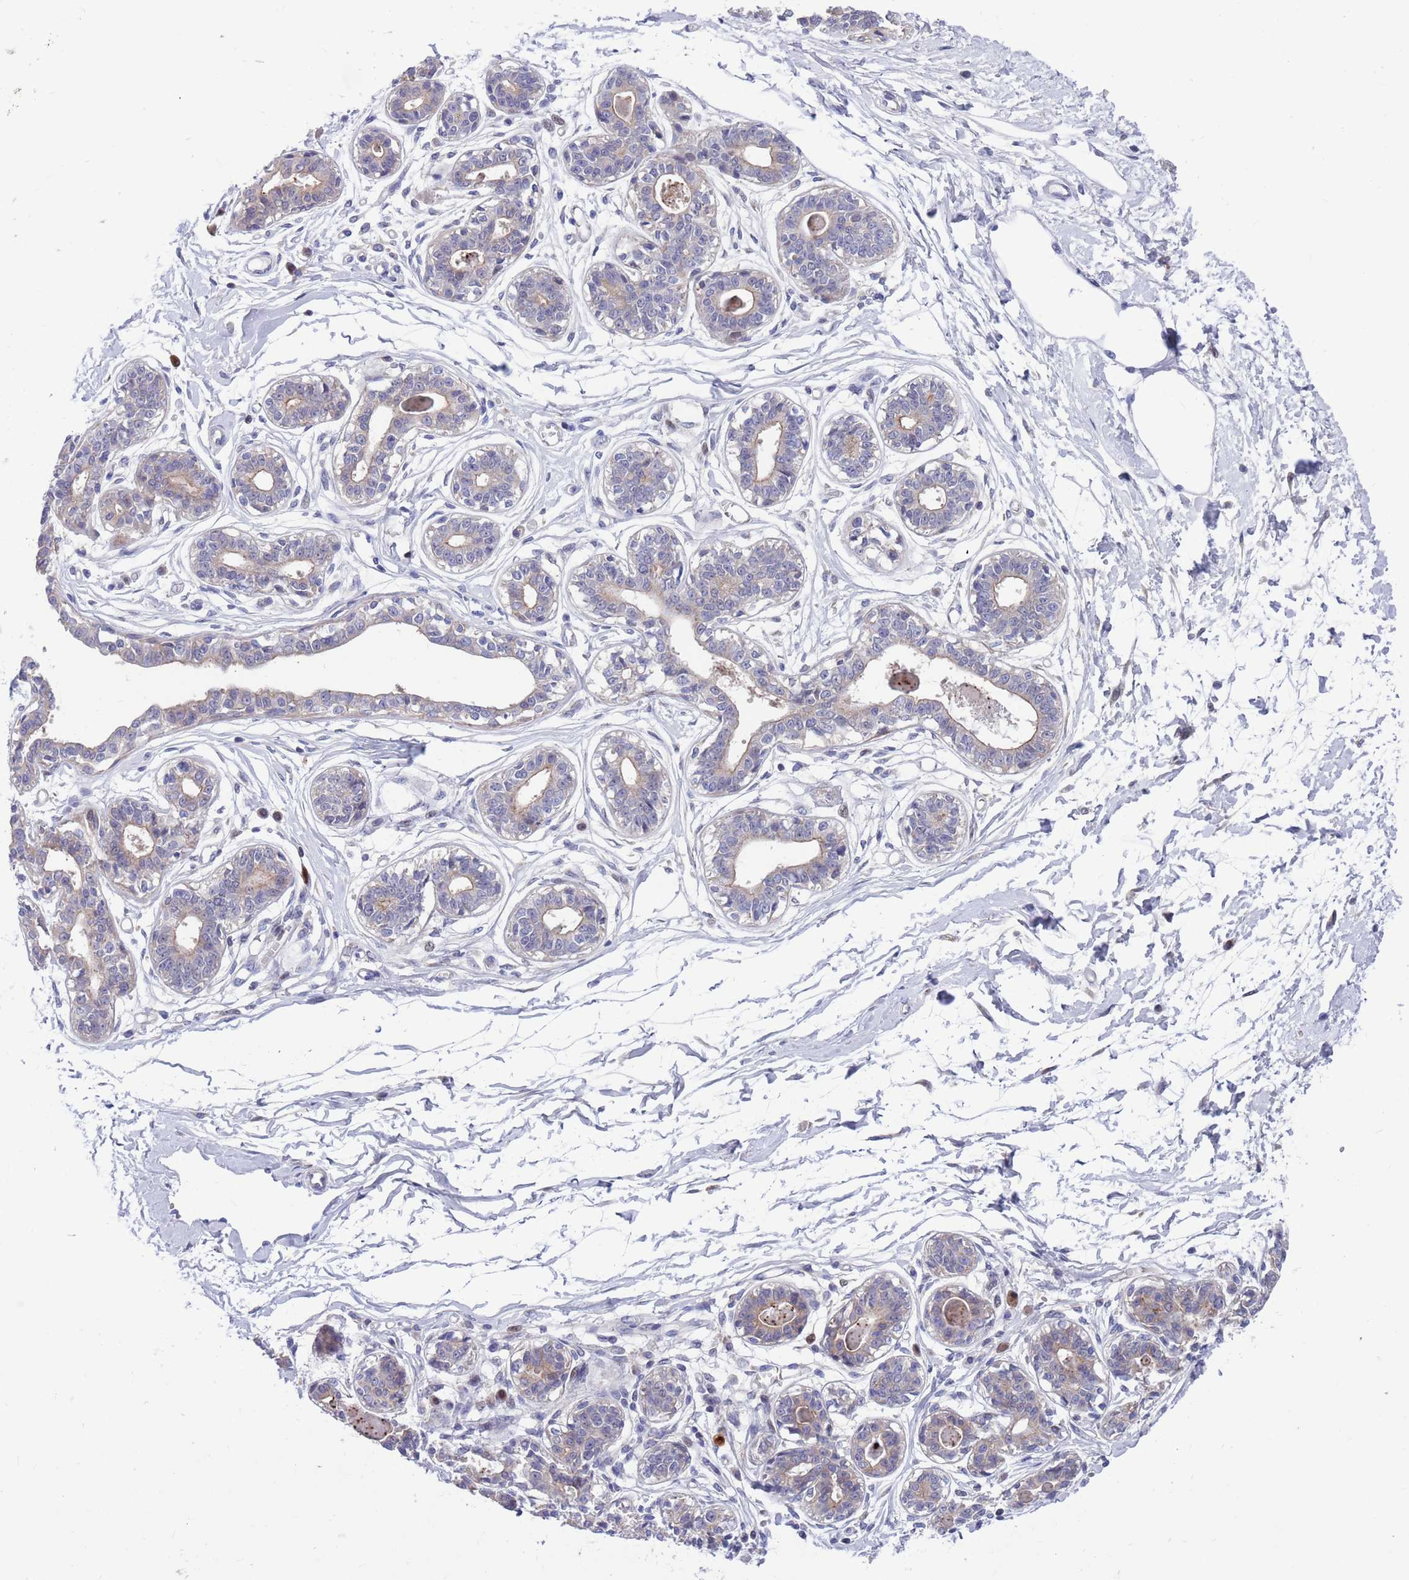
{"staining": {"intensity": "negative", "quantity": "none", "location": "none"}, "tissue": "breast", "cell_type": "Adipocytes", "image_type": "normal", "snomed": [{"axis": "morphology", "description": "Normal tissue, NOS"}, {"axis": "topography", "description": "Breast"}], "caption": "This is an IHC photomicrograph of benign human breast. There is no staining in adipocytes.", "gene": "KLHL29", "patient": {"sex": "female", "age": 45}}